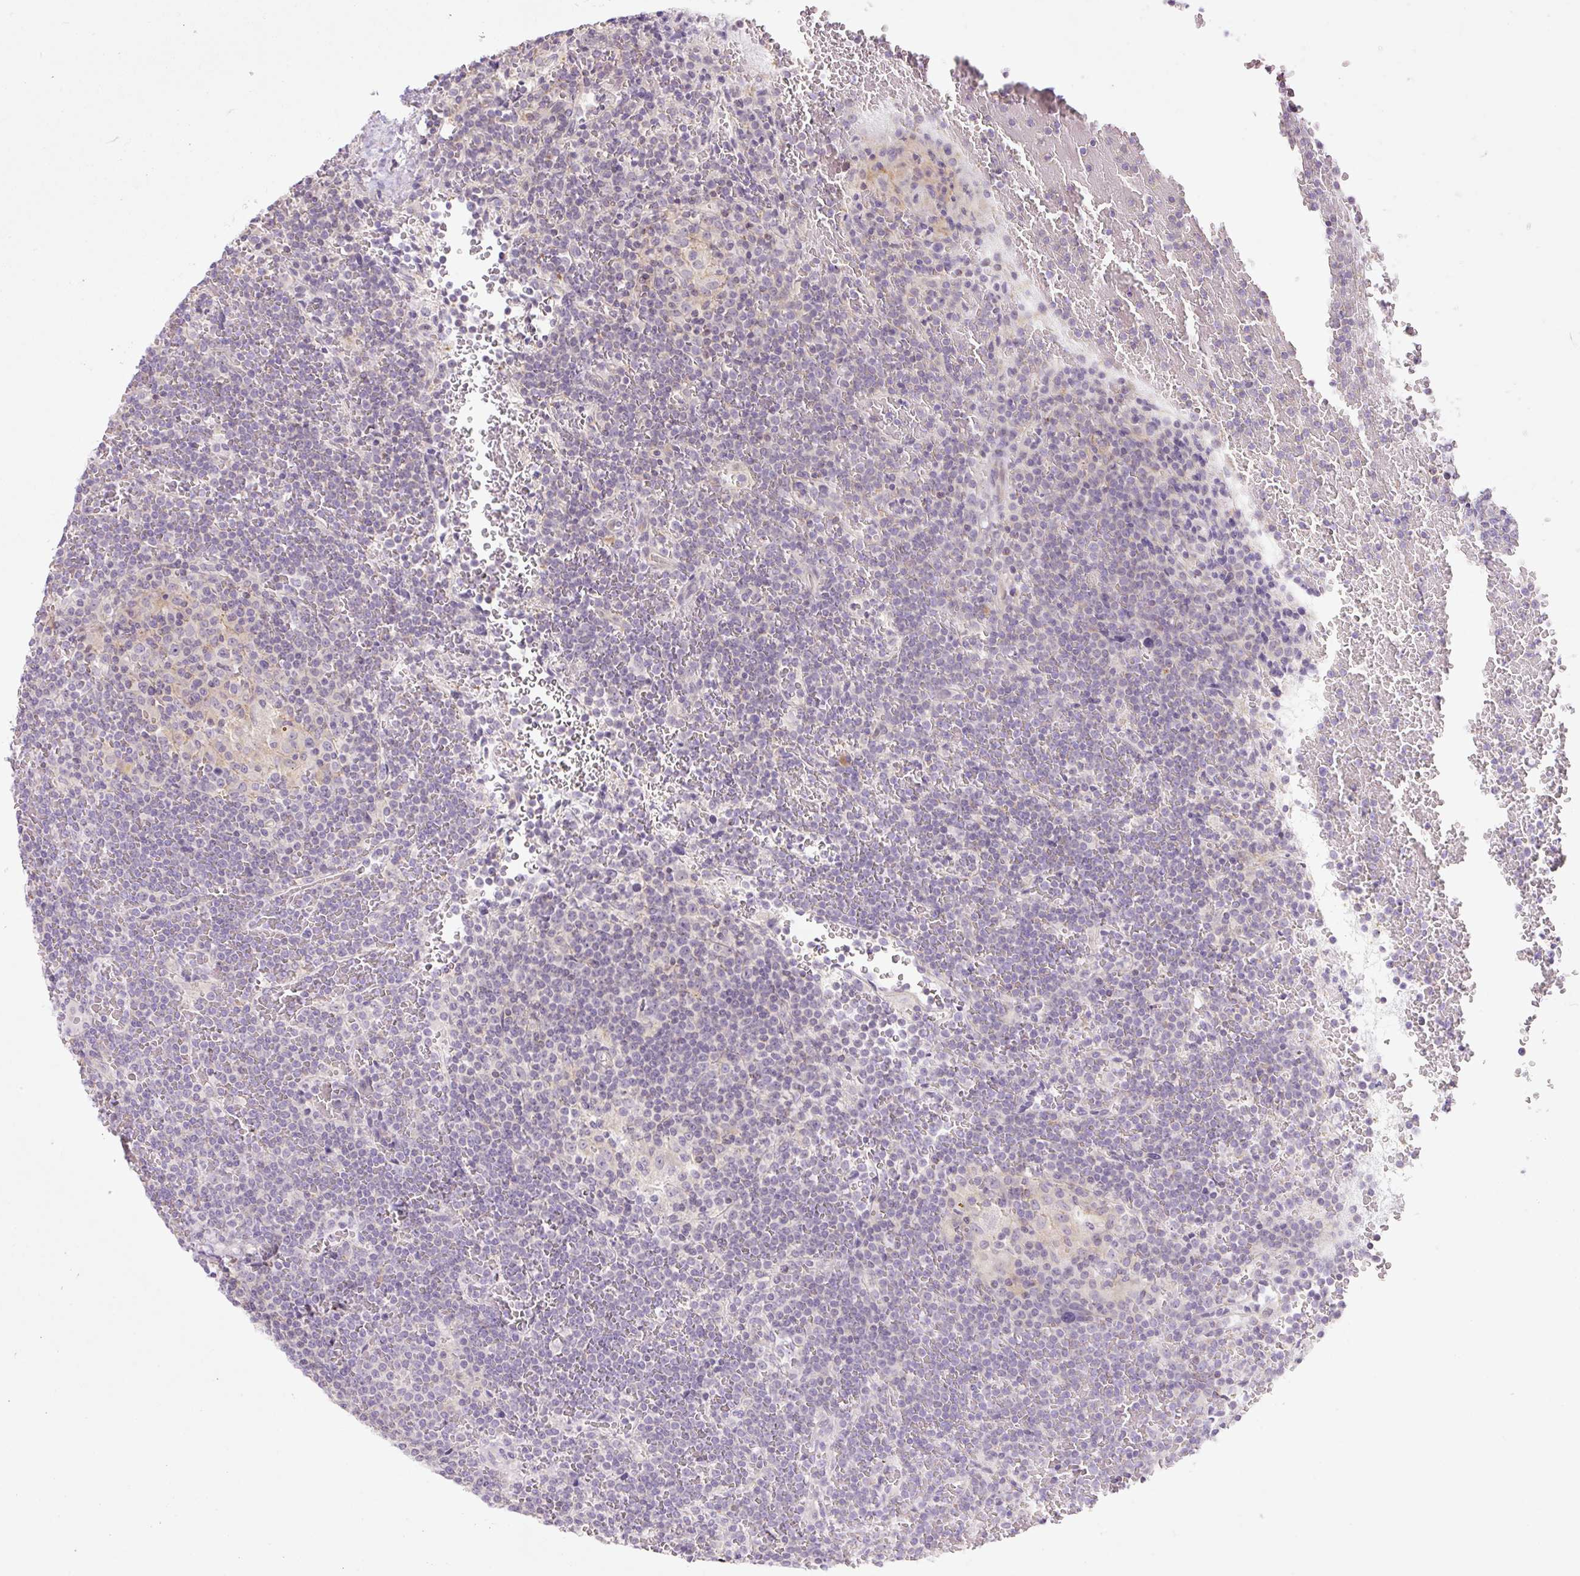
{"staining": {"intensity": "negative", "quantity": "none", "location": "none"}, "tissue": "lymphoma", "cell_type": "Tumor cells", "image_type": "cancer", "snomed": [{"axis": "morphology", "description": "Malignant lymphoma, non-Hodgkin's type, Low grade"}, {"axis": "topography", "description": "Spleen"}], "caption": "The image shows no staining of tumor cells in lymphoma.", "gene": "GRID2", "patient": {"sex": "female", "age": 19}}